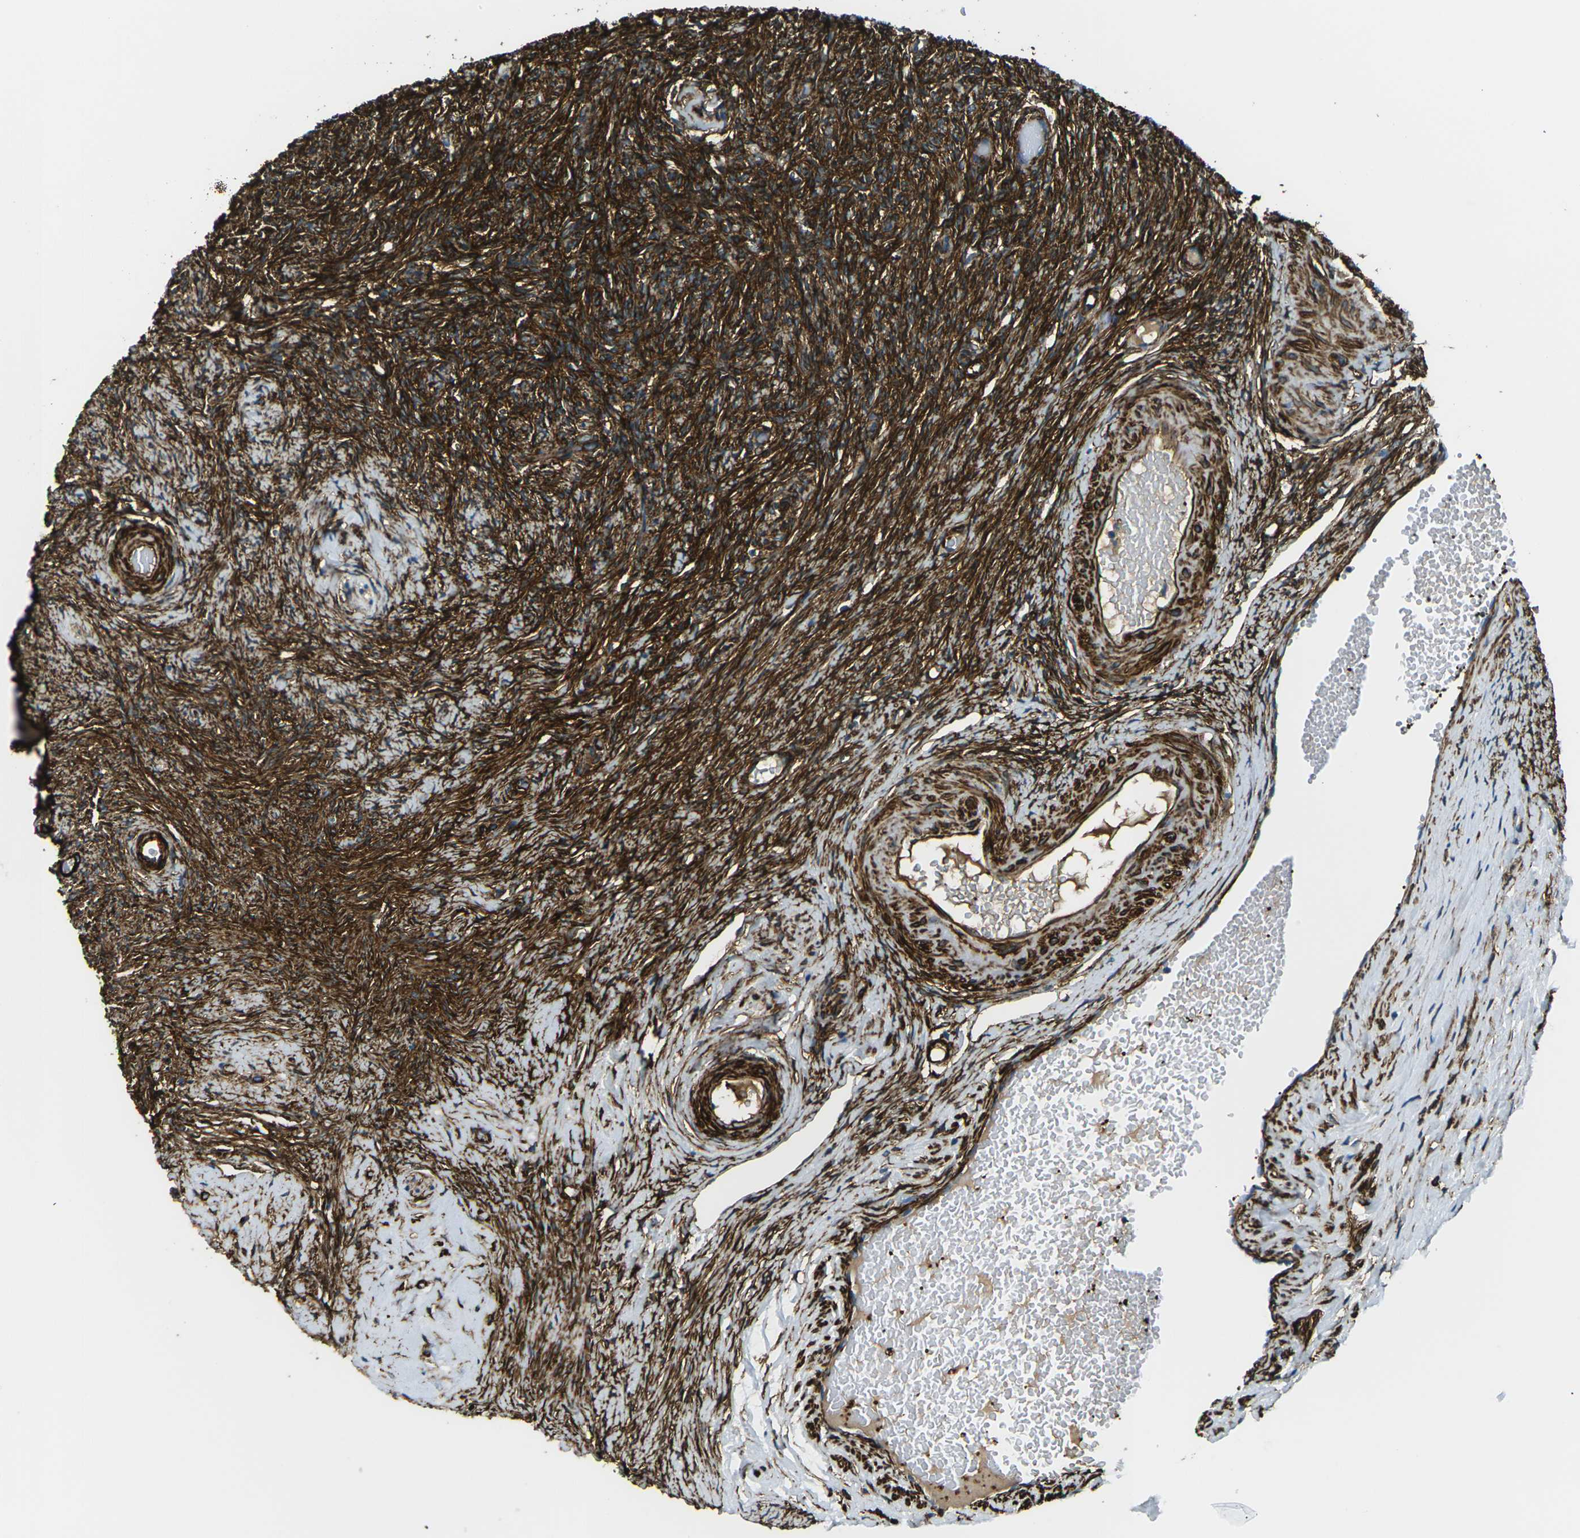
{"staining": {"intensity": "strong", "quantity": ">75%", "location": "cytoplasmic/membranous"}, "tissue": "ovary", "cell_type": "Ovarian stroma cells", "image_type": "normal", "snomed": [{"axis": "morphology", "description": "Normal tissue, NOS"}, {"axis": "topography", "description": "Ovary"}], "caption": "Normal ovary was stained to show a protein in brown. There is high levels of strong cytoplasmic/membranous positivity in approximately >75% of ovarian stroma cells.", "gene": "GRAMD1C", "patient": {"sex": "female", "age": 60}}